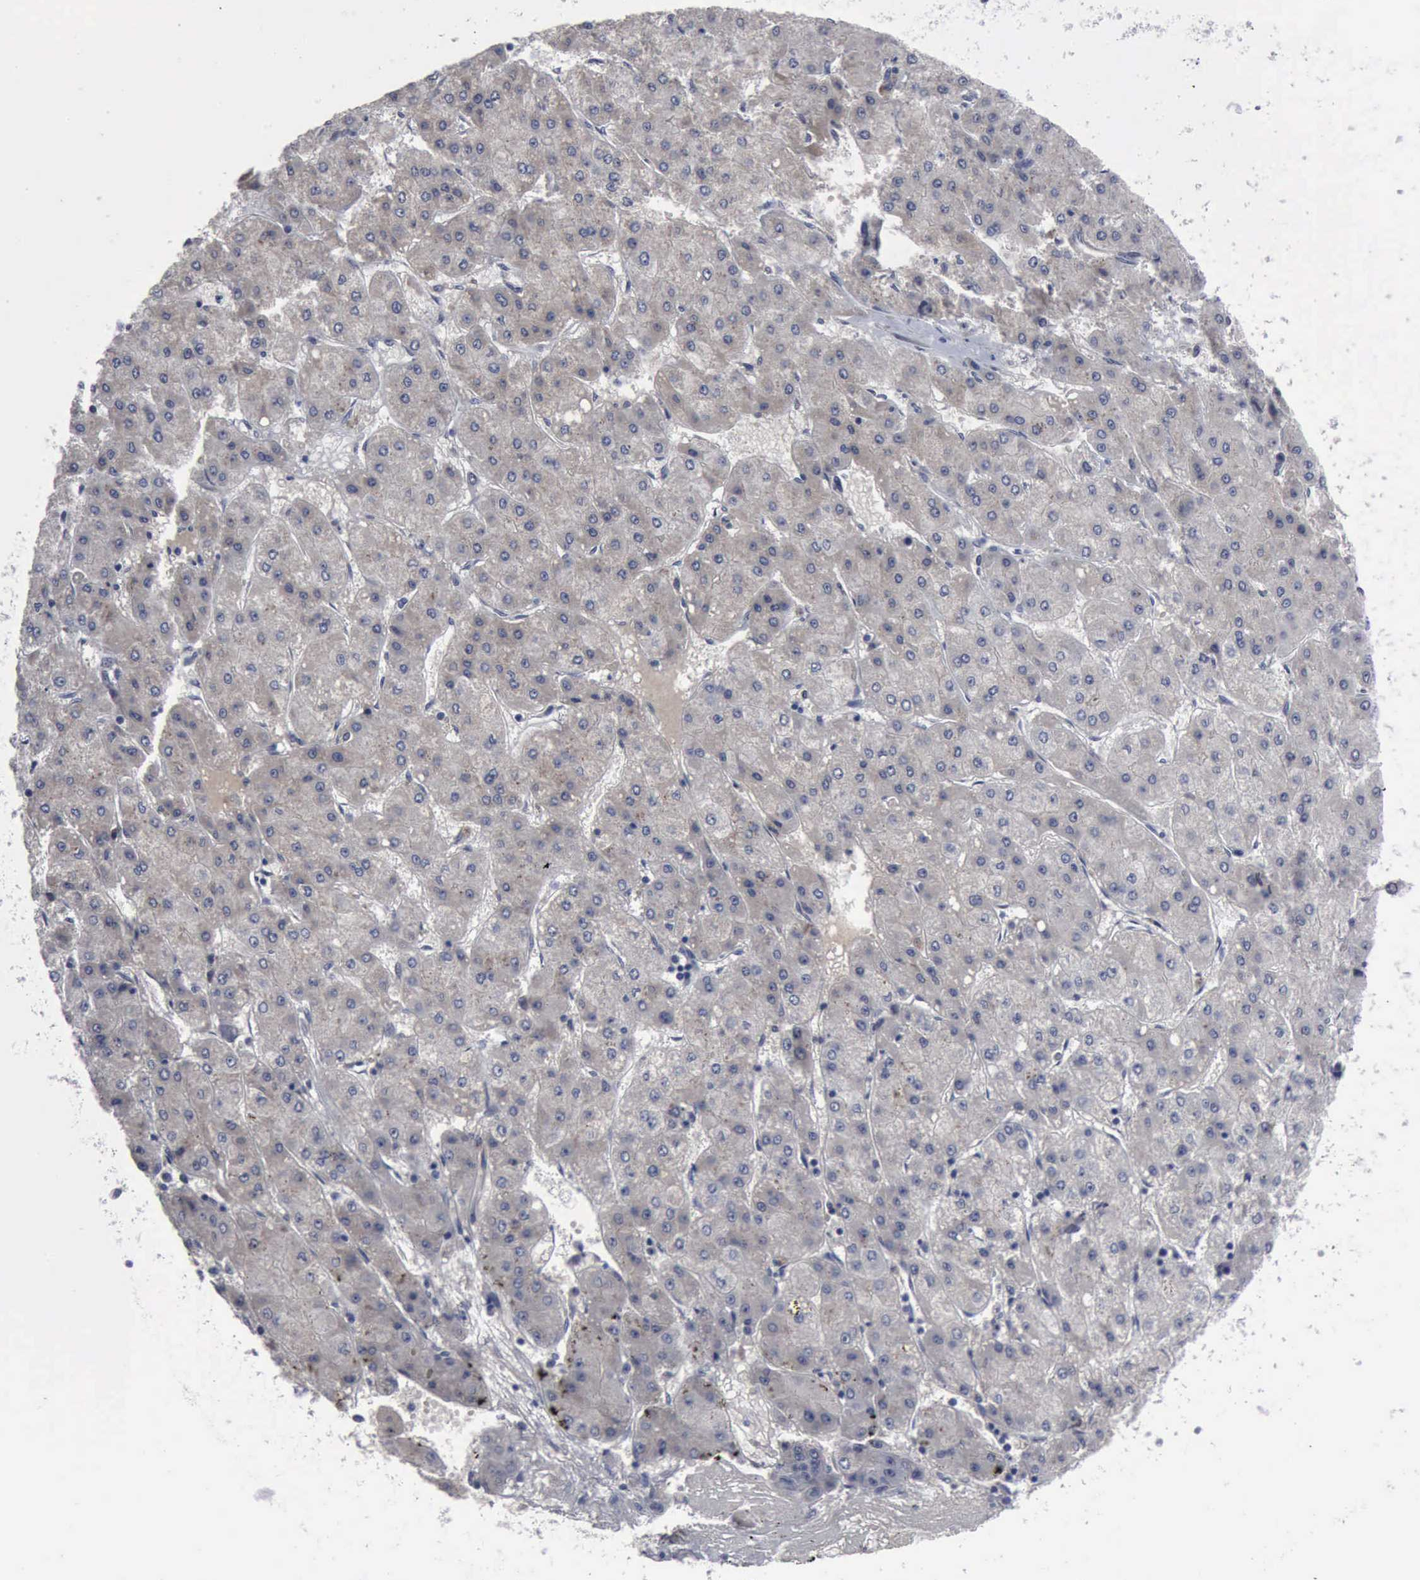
{"staining": {"intensity": "weak", "quantity": ">75%", "location": "cytoplasmic/membranous"}, "tissue": "liver cancer", "cell_type": "Tumor cells", "image_type": "cancer", "snomed": [{"axis": "morphology", "description": "Carcinoma, Hepatocellular, NOS"}, {"axis": "topography", "description": "Liver"}], "caption": "The immunohistochemical stain highlights weak cytoplasmic/membranous staining in tumor cells of liver hepatocellular carcinoma tissue. (DAB (3,3'-diaminobenzidine) = brown stain, brightfield microscopy at high magnification).", "gene": "MYO18B", "patient": {"sex": "female", "age": 52}}